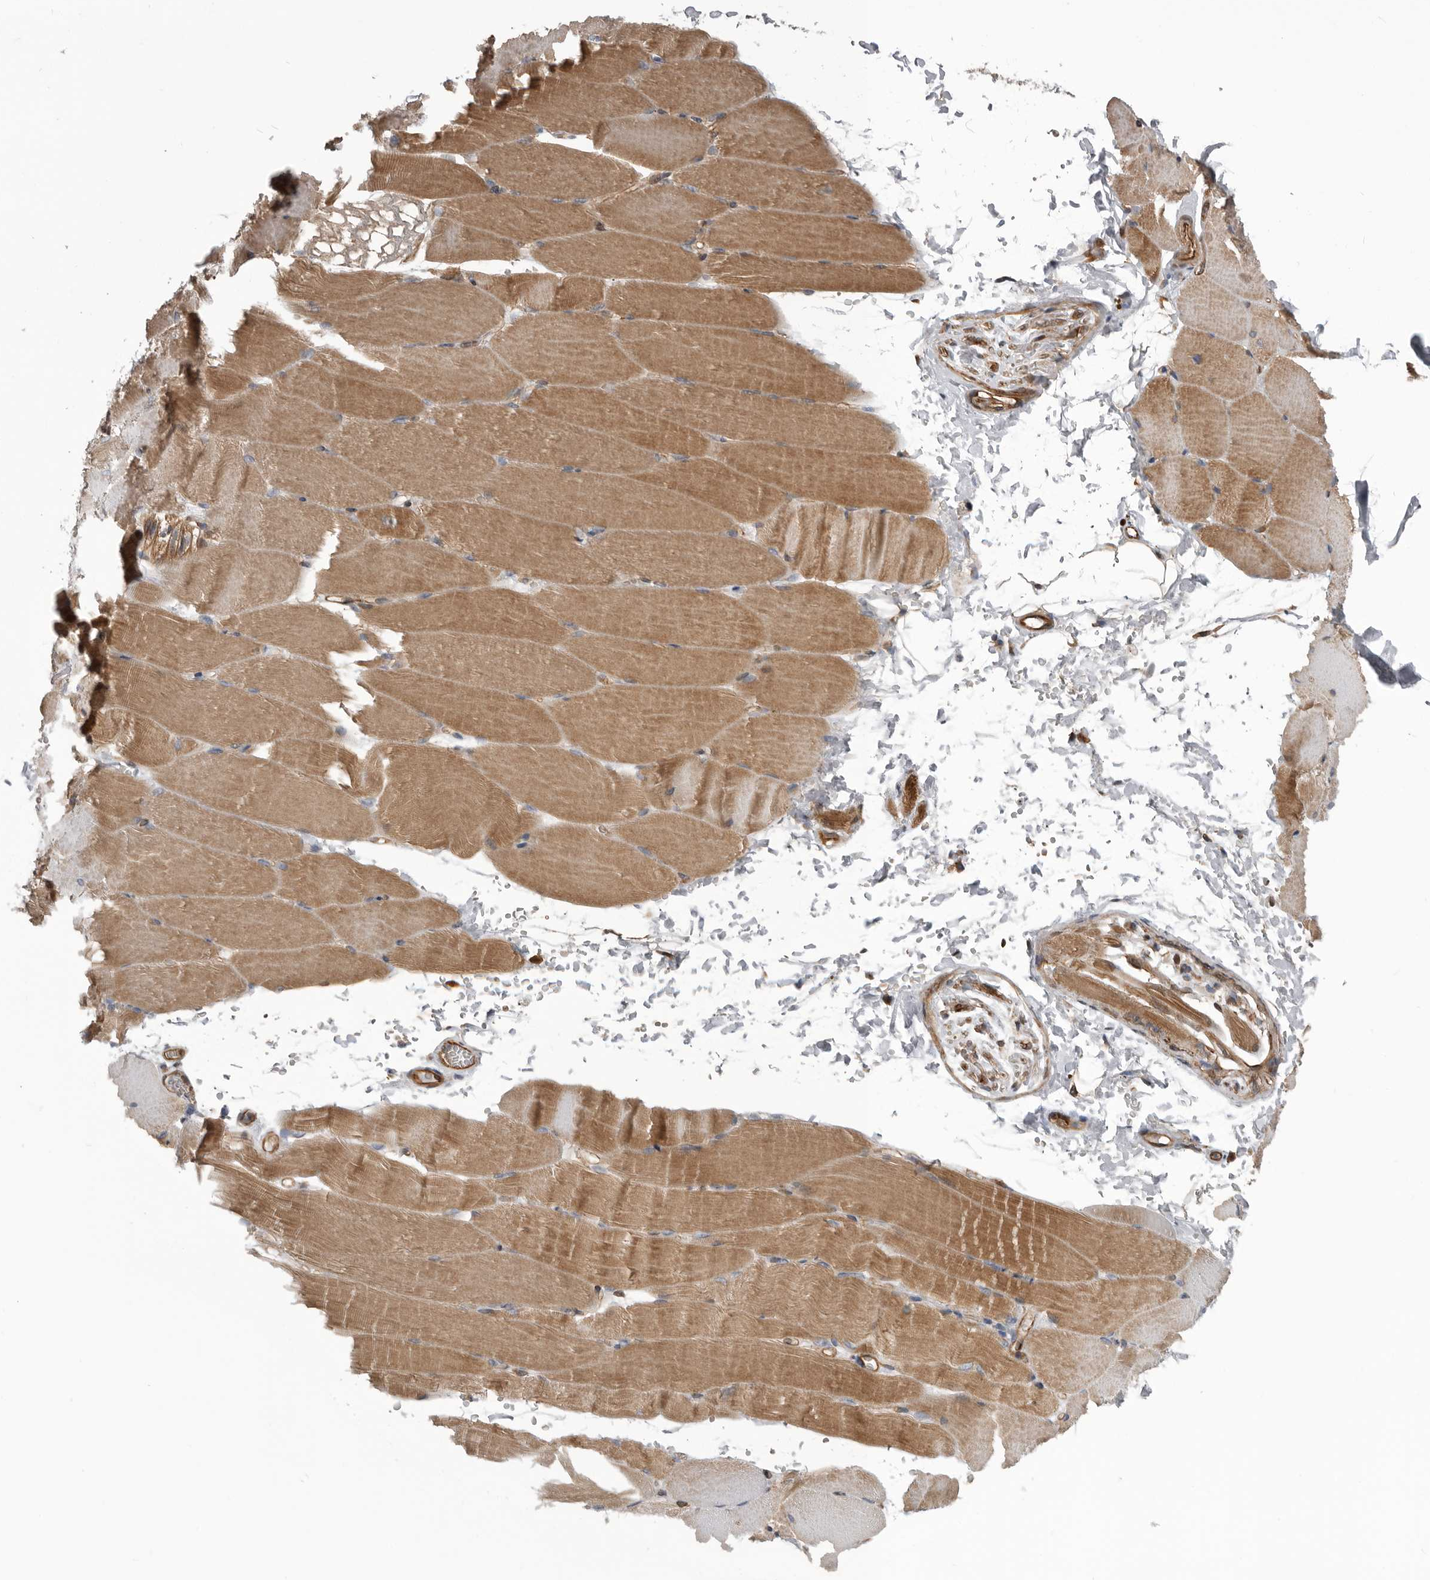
{"staining": {"intensity": "moderate", "quantity": ">75%", "location": "cytoplasmic/membranous"}, "tissue": "skeletal muscle", "cell_type": "Myocytes", "image_type": "normal", "snomed": [{"axis": "morphology", "description": "Normal tissue, NOS"}, {"axis": "topography", "description": "Skeletal muscle"}, {"axis": "topography", "description": "Parathyroid gland"}], "caption": "Immunohistochemical staining of benign human skeletal muscle reveals medium levels of moderate cytoplasmic/membranous expression in approximately >75% of myocytes. (DAB (3,3'-diaminobenzidine) = brown stain, brightfield microscopy at high magnification).", "gene": "RAB3GAP2", "patient": {"sex": "female", "age": 37}}